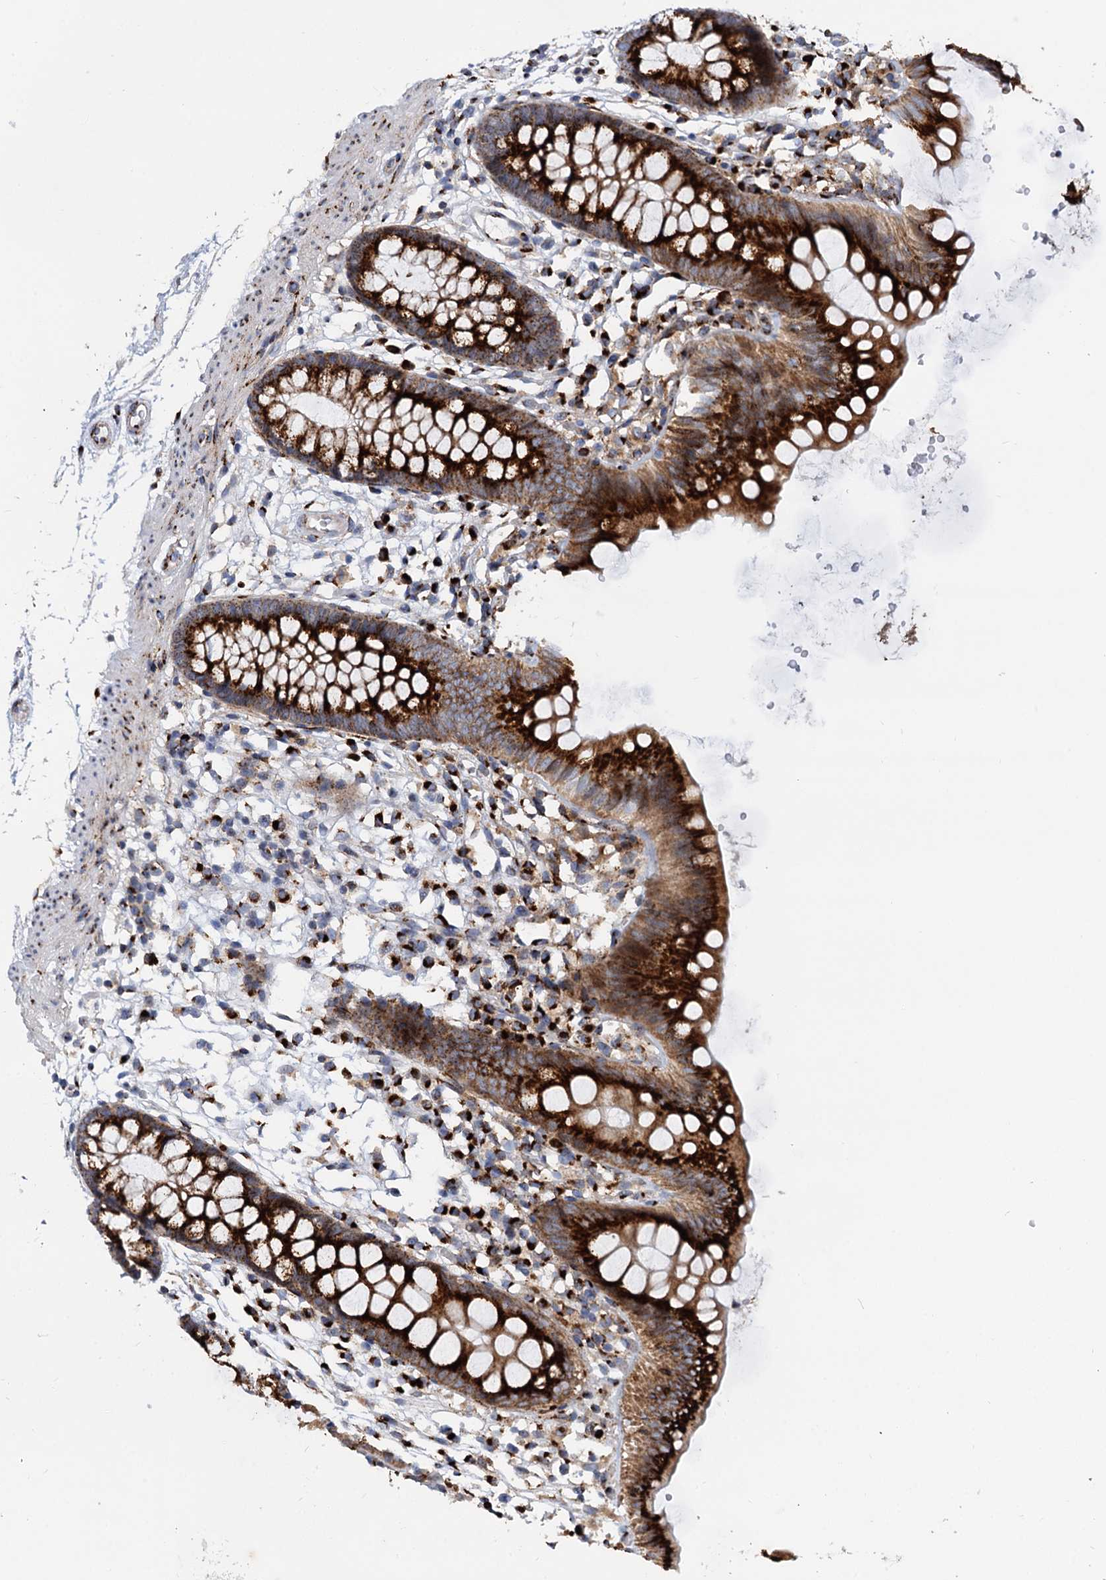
{"staining": {"intensity": "strong", "quantity": ">75%", "location": "cytoplasmic/membranous"}, "tissue": "colon", "cell_type": "Endothelial cells", "image_type": "normal", "snomed": [{"axis": "morphology", "description": "Normal tissue, NOS"}, {"axis": "topography", "description": "Colon"}], "caption": "Endothelial cells exhibit strong cytoplasmic/membranous expression in about >75% of cells in normal colon. Nuclei are stained in blue.", "gene": "SUPT20H", "patient": {"sex": "male", "age": 56}}